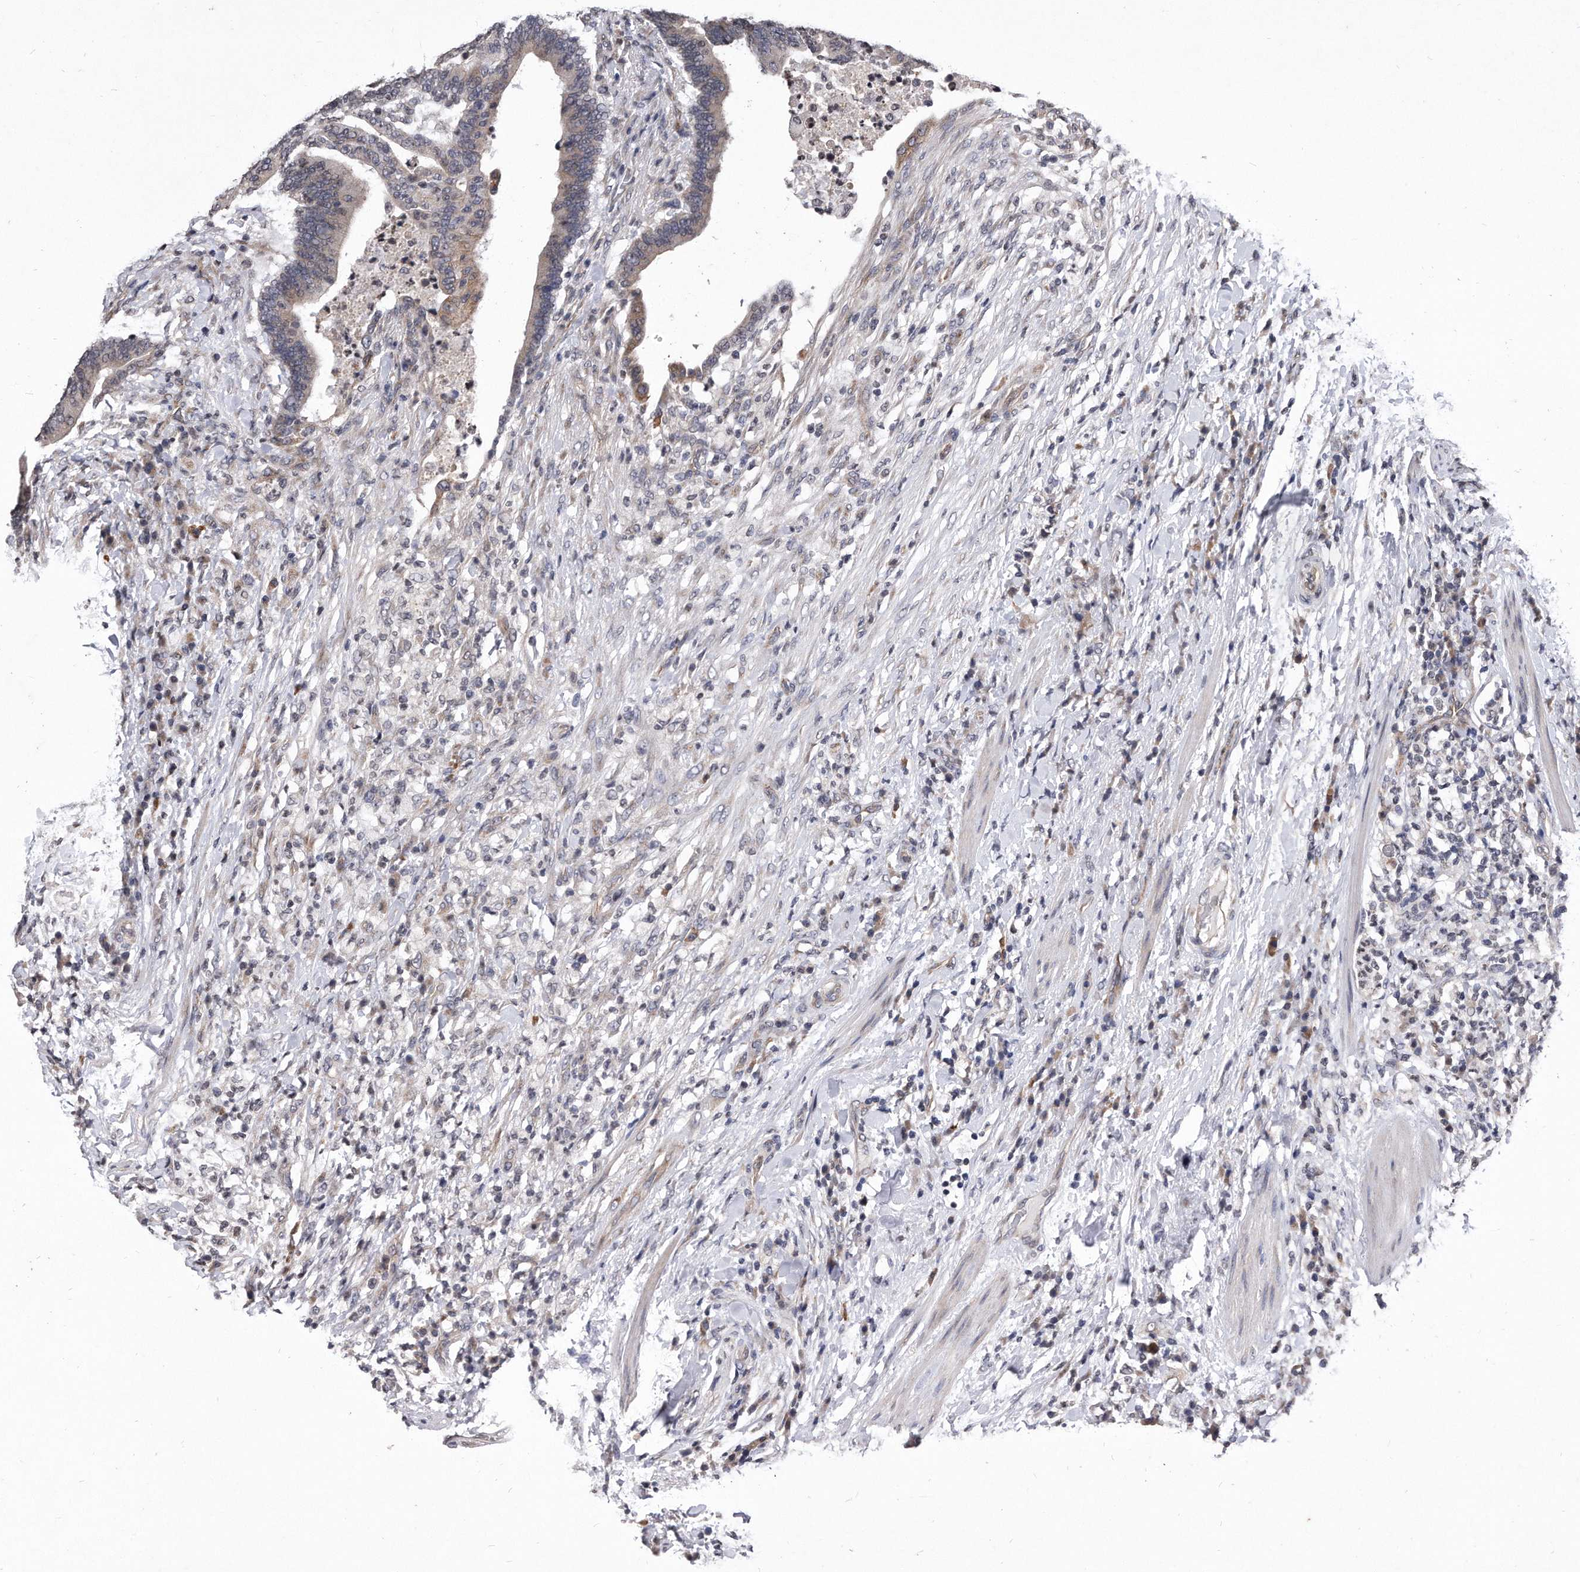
{"staining": {"intensity": "weak", "quantity": "25%-75%", "location": "cytoplasmic/membranous"}, "tissue": "colorectal cancer", "cell_type": "Tumor cells", "image_type": "cancer", "snomed": [{"axis": "morphology", "description": "Adenocarcinoma, NOS"}, {"axis": "topography", "description": "Colon"}], "caption": "Weak cytoplasmic/membranous positivity is identified in approximately 25%-75% of tumor cells in colorectal cancer.", "gene": "DAB1", "patient": {"sex": "female", "age": 66}}